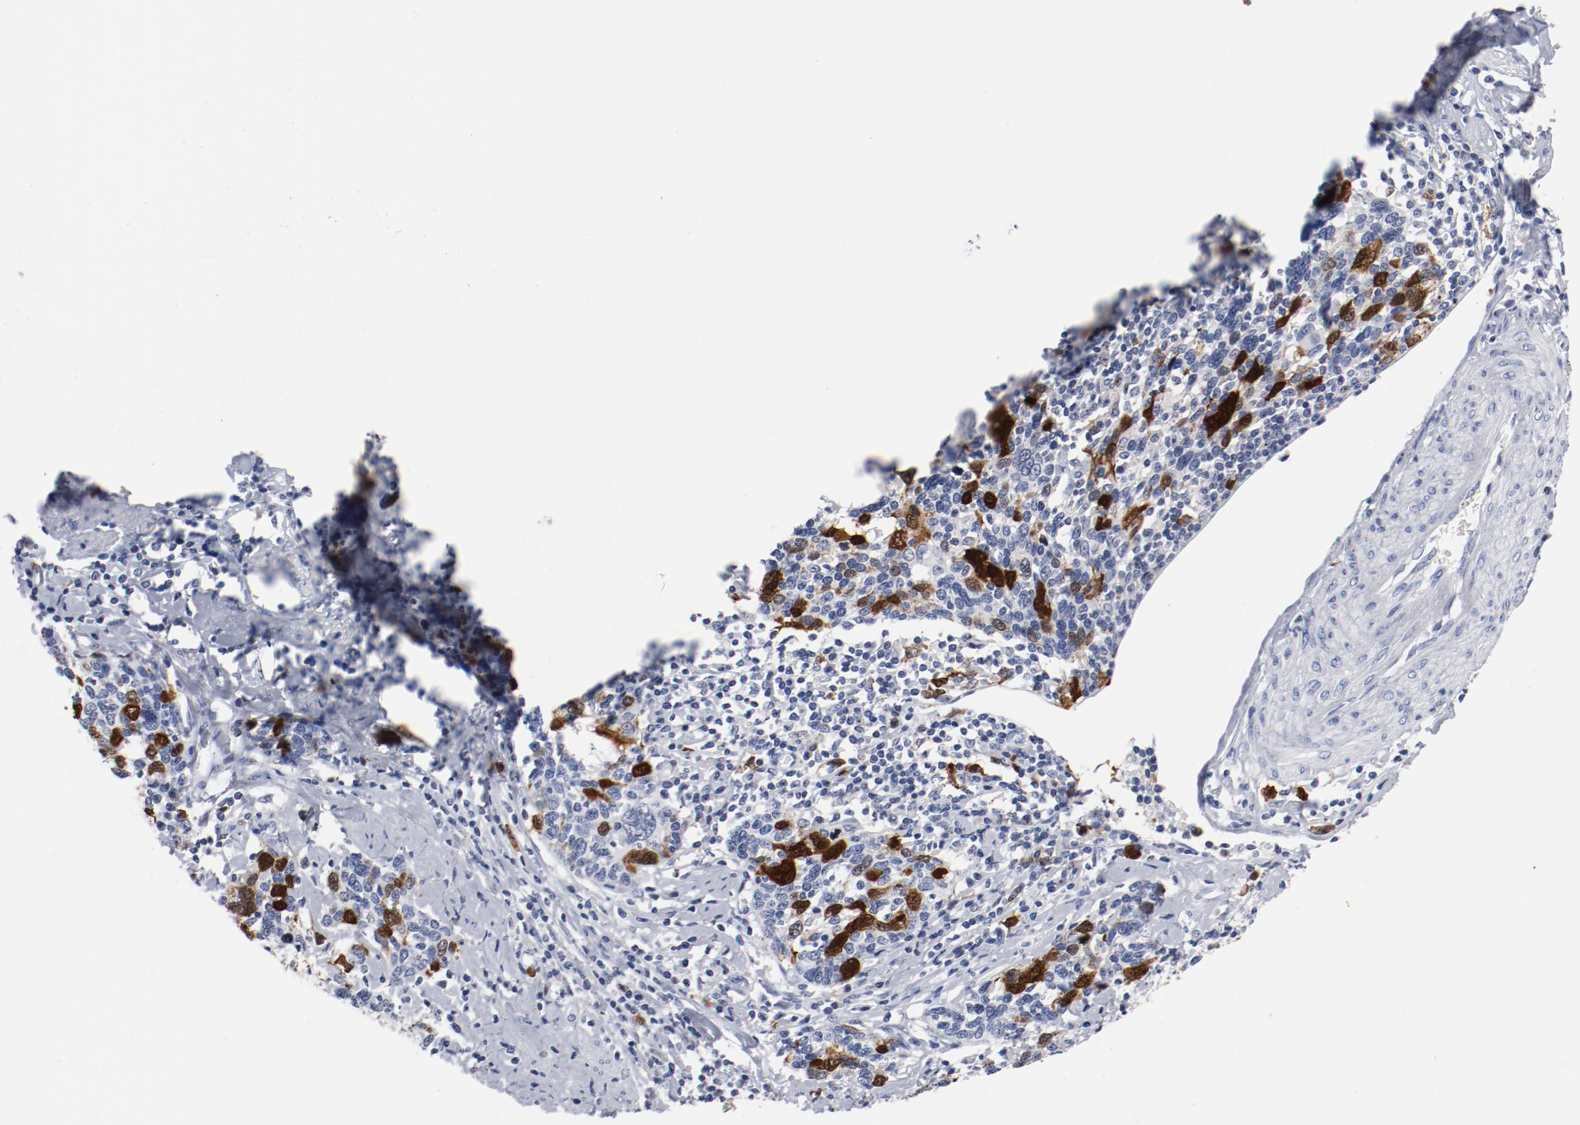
{"staining": {"intensity": "strong", "quantity": "25%-75%", "location": "nuclear"}, "tissue": "cervical cancer", "cell_type": "Tumor cells", "image_type": "cancer", "snomed": [{"axis": "morphology", "description": "Squamous cell carcinoma, NOS"}, {"axis": "topography", "description": "Cervix"}], "caption": "Brown immunohistochemical staining in human squamous cell carcinoma (cervical) demonstrates strong nuclear staining in about 25%-75% of tumor cells.", "gene": "CDC20", "patient": {"sex": "female", "age": 41}}